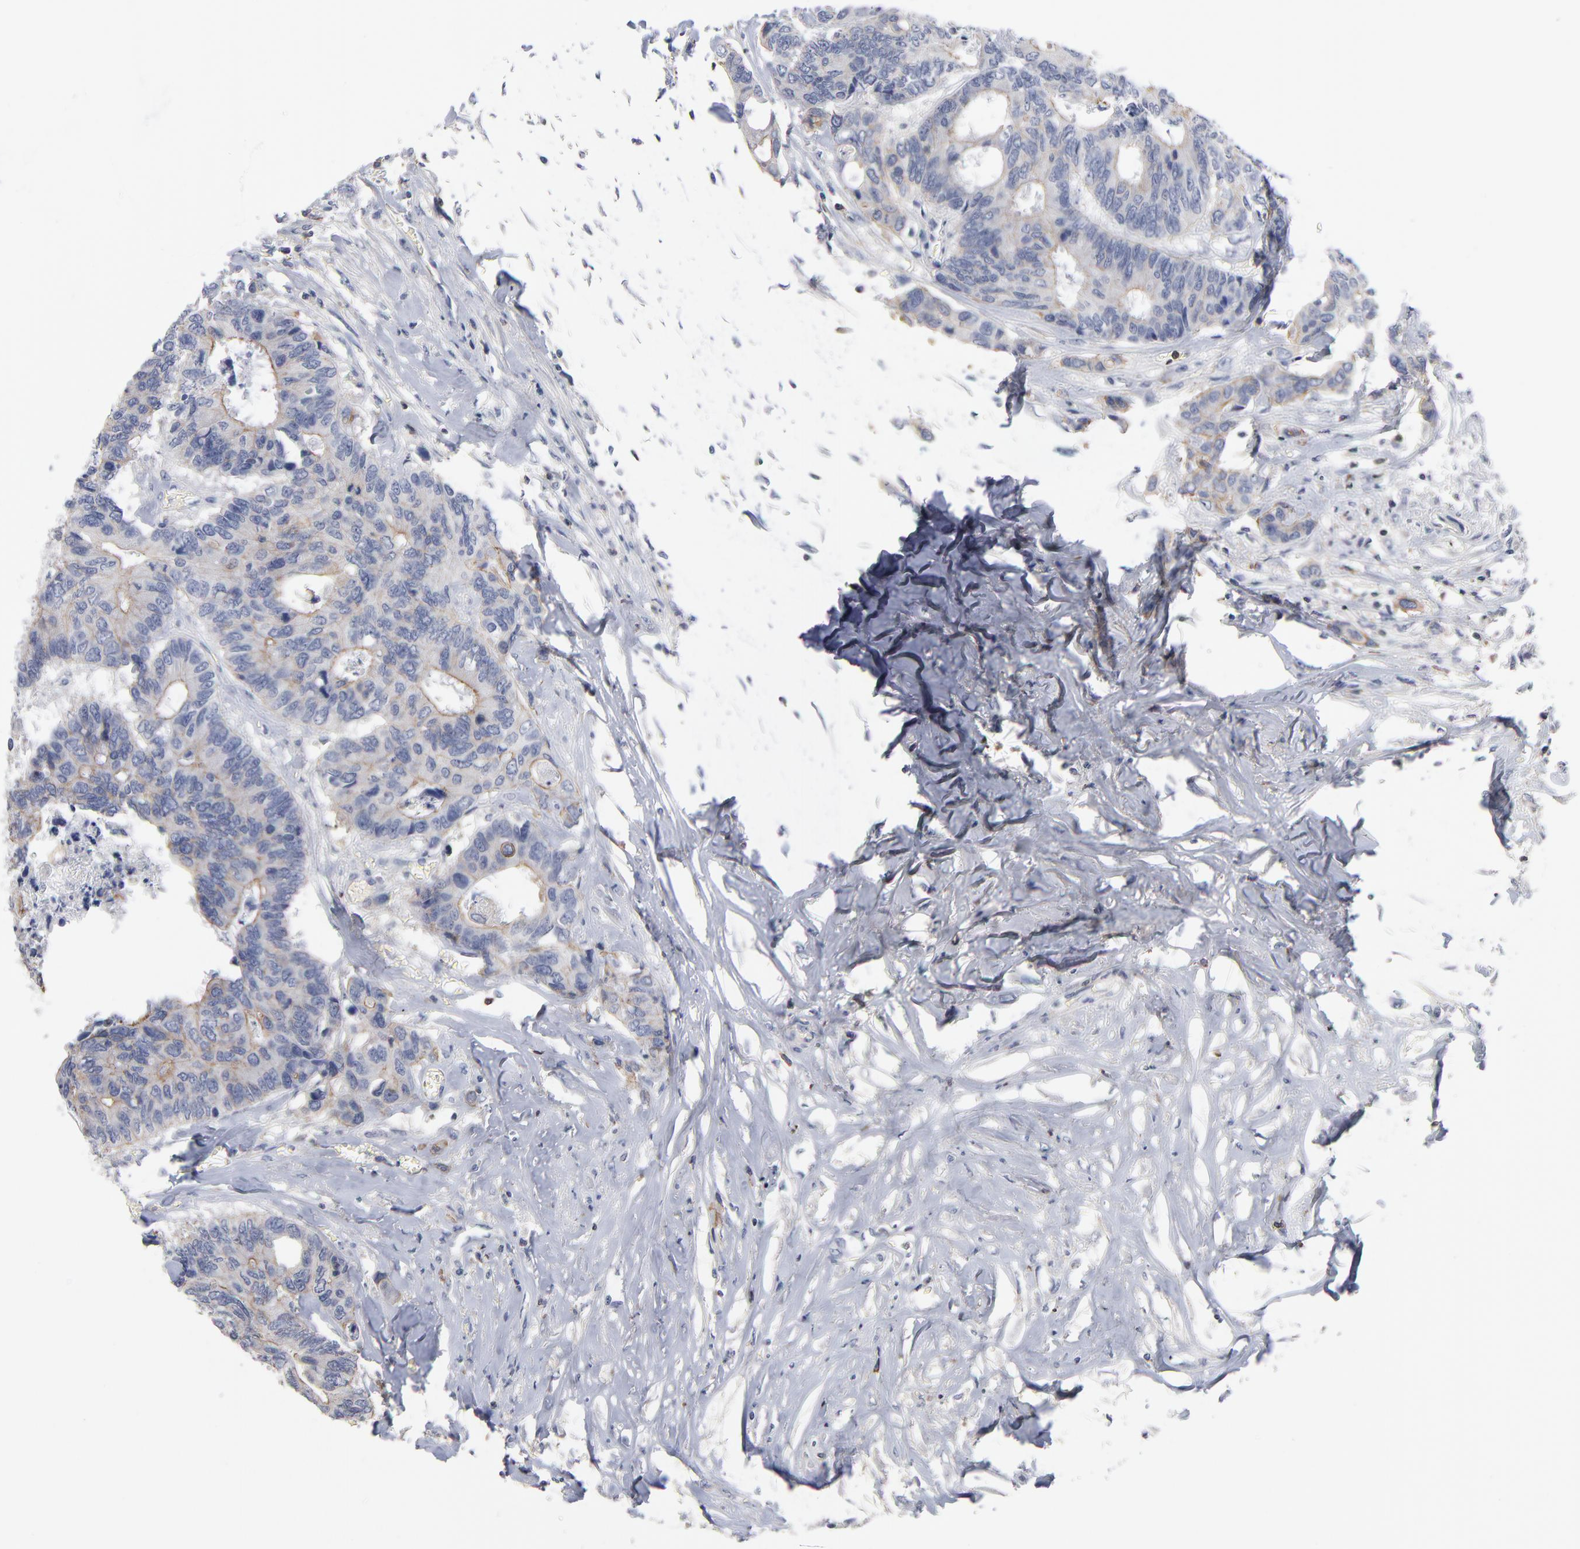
{"staining": {"intensity": "weak", "quantity": "25%-75%", "location": "cytoplasmic/membranous"}, "tissue": "colorectal cancer", "cell_type": "Tumor cells", "image_type": "cancer", "snomed": [{"axis": "morphology", "description": "Adenocarcinoma, NOS"}, {"axis": "topography", "description": "Rectum"}], "caption": "Human adenocarcinoma (colorectal) stained with a brown dye shows weak cytoplasmic/membranous positive expression in approximately 25%-75% of tumor cells.", "gene": "PDLIM2", "patient": {"sex": "male", "age": 55}}